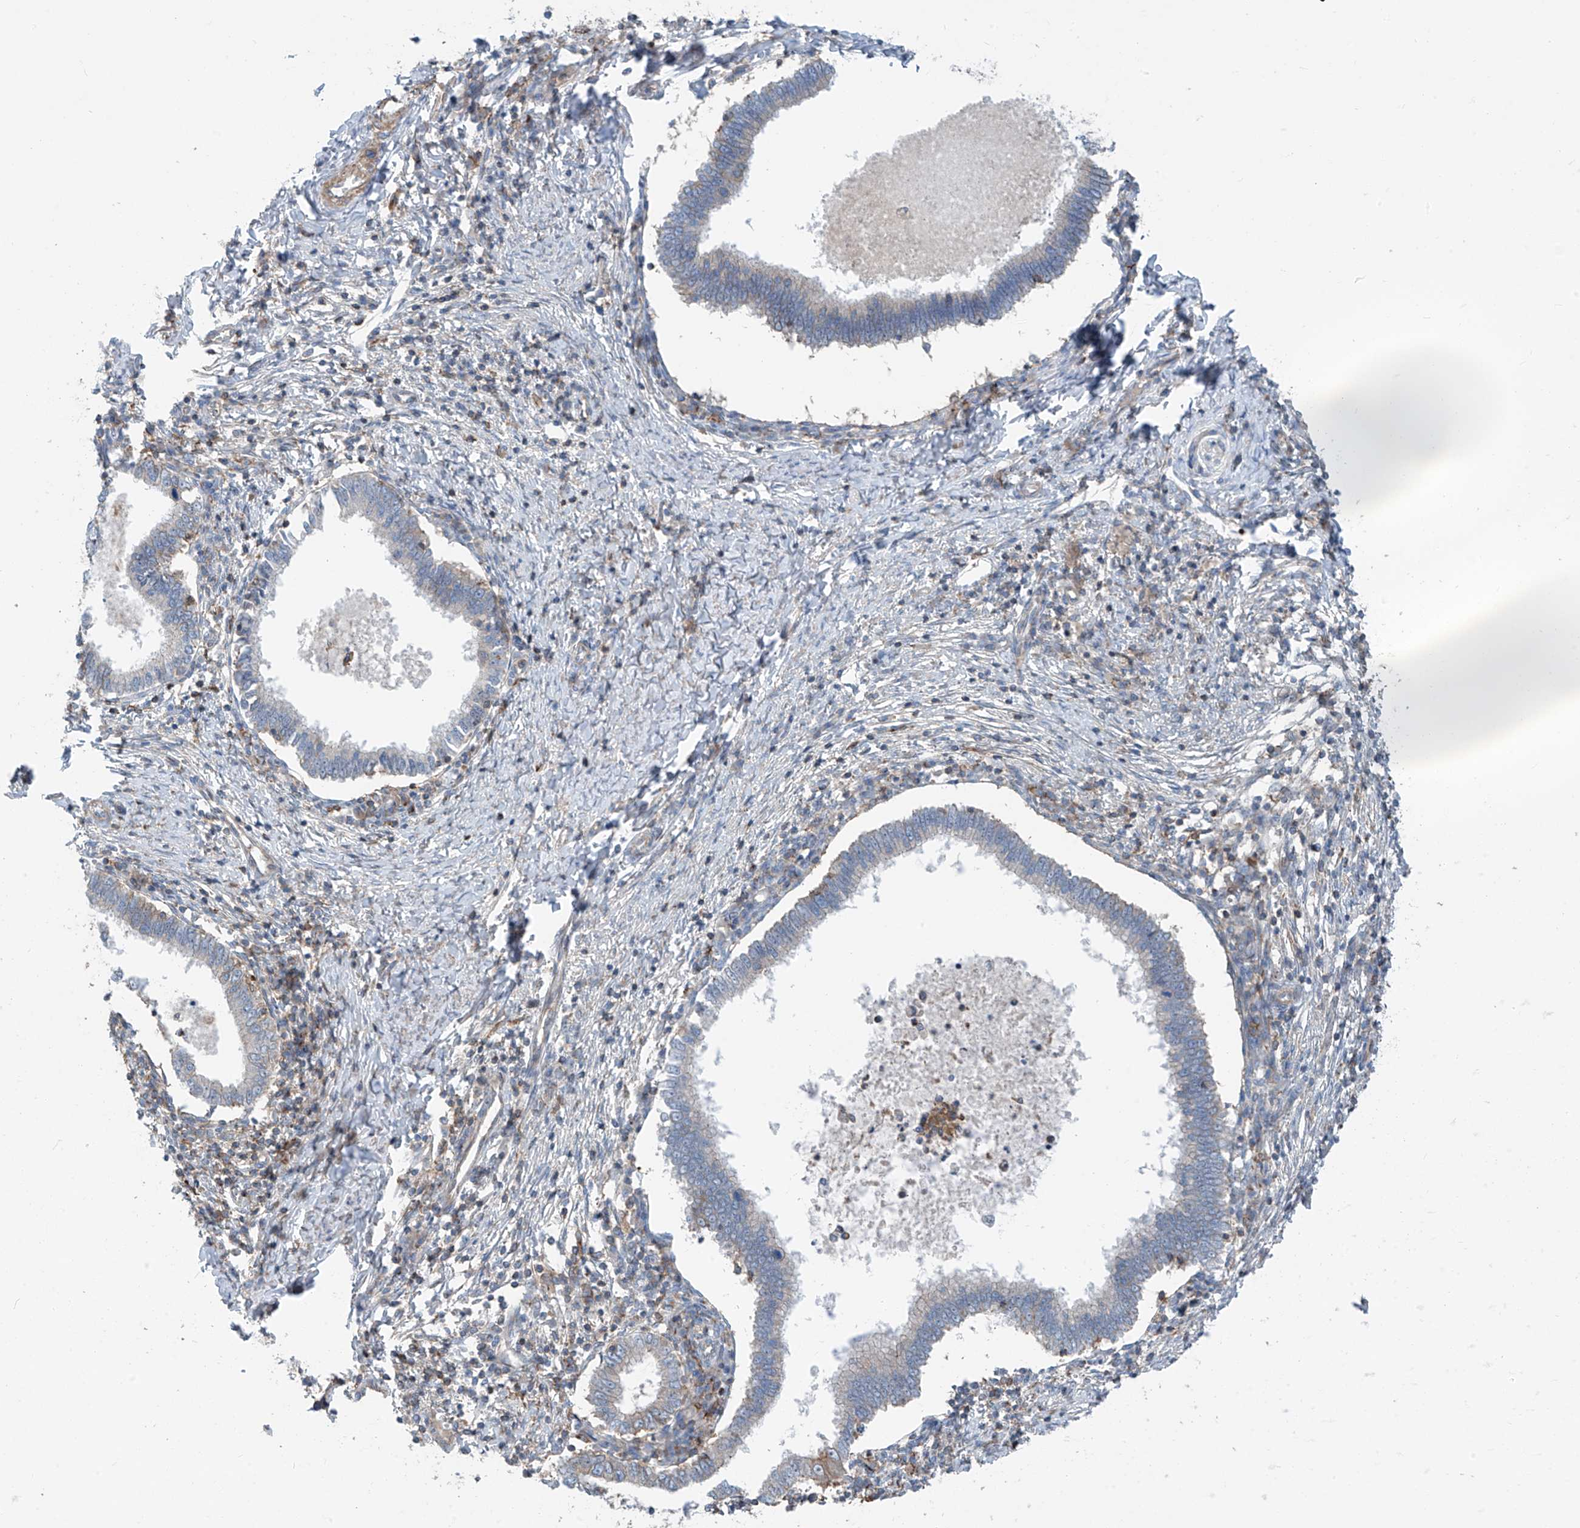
{"staining": {"intensity": "weak", "quantity": "<25%", "location": "cytoplasmic/membranous"}, "tissue": "cervical cancer", "cell_type": "Tumor cells", "image_type": "cancer", "snomed": [{"axis": "morphology", "description": "Adenocarcinoma, NOS"}, {"axis": "topography", "description": "Cervix"}], "caption": "High power microscopy micrograph of an immunohistochemistry histopathology image of cervical cancer, revealing no significant expression in tumor cells. Nuclei are stained in blue.", "gene": "SLC1A5", "patient": {"sex": "female", "age": 36}}